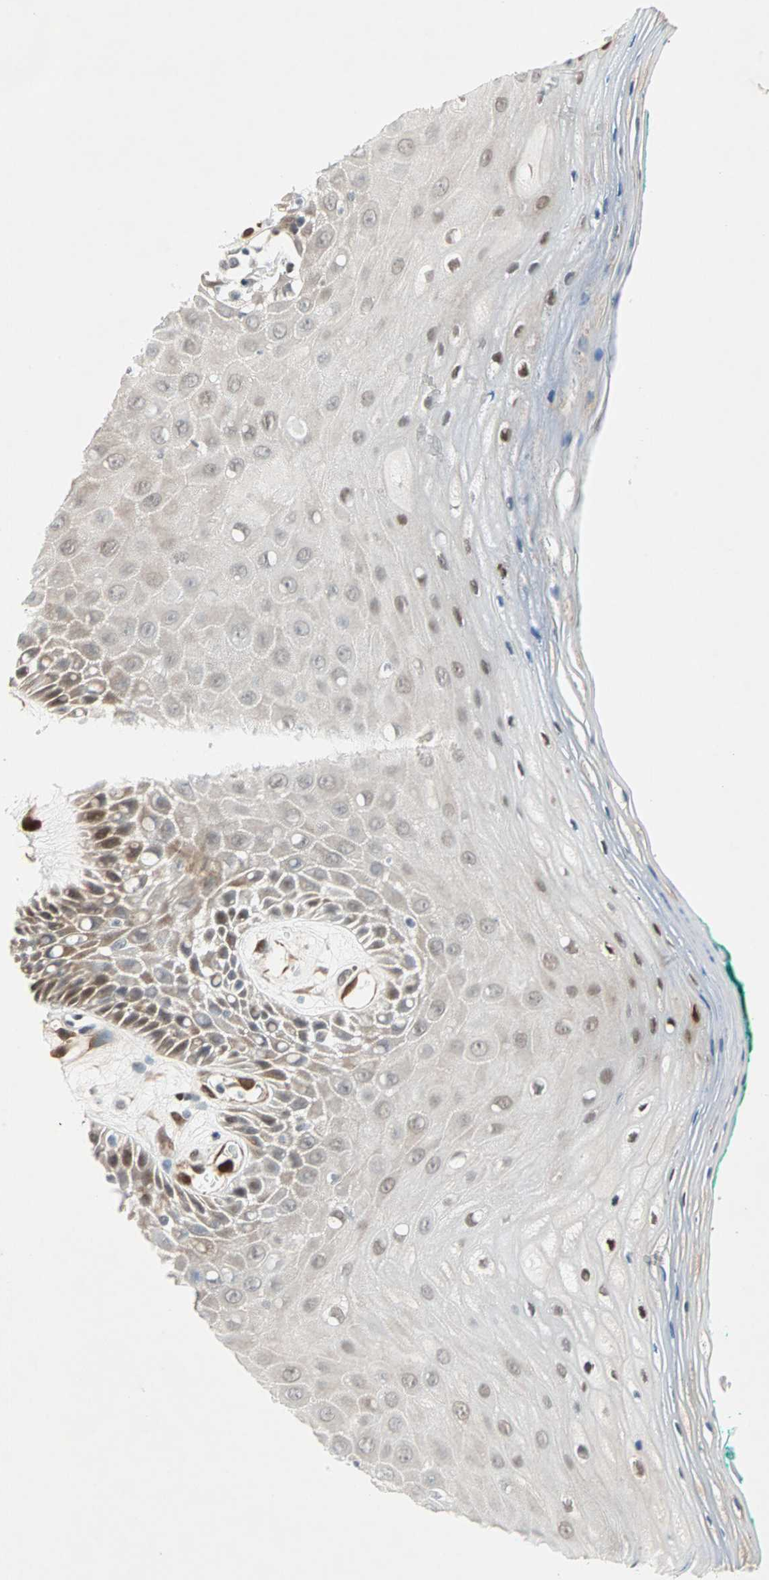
{"staining": {"intensity": "moderate", "quantity": "25%-75%", "location": "nuclear"}, "tissue": "oral mucosa", "cell_type": "Squamous epithelial cells", "image_type": "normal", "snomed": [{"axis": "morphology", "description": "Normal tissue, NOS"}, {"axis": "morphology", "description": "Squamous cell carcinoma, NOS"}, {"axis": "topography", "description": "Skeletal muscle"}, {"axis": "topography", "description": "Oral tissue"}, {"axis": "topography", "description": "Head-Neck"}], "caption": "Protein expression by immunohistochemistry (IHC) reveals moderate nuclear positivity in approximately 25%-75% of squamous epithelial cells in normal oral mucosa.", "gene": "WWTR1", "patient": {"sex": "female", "age": 84}}